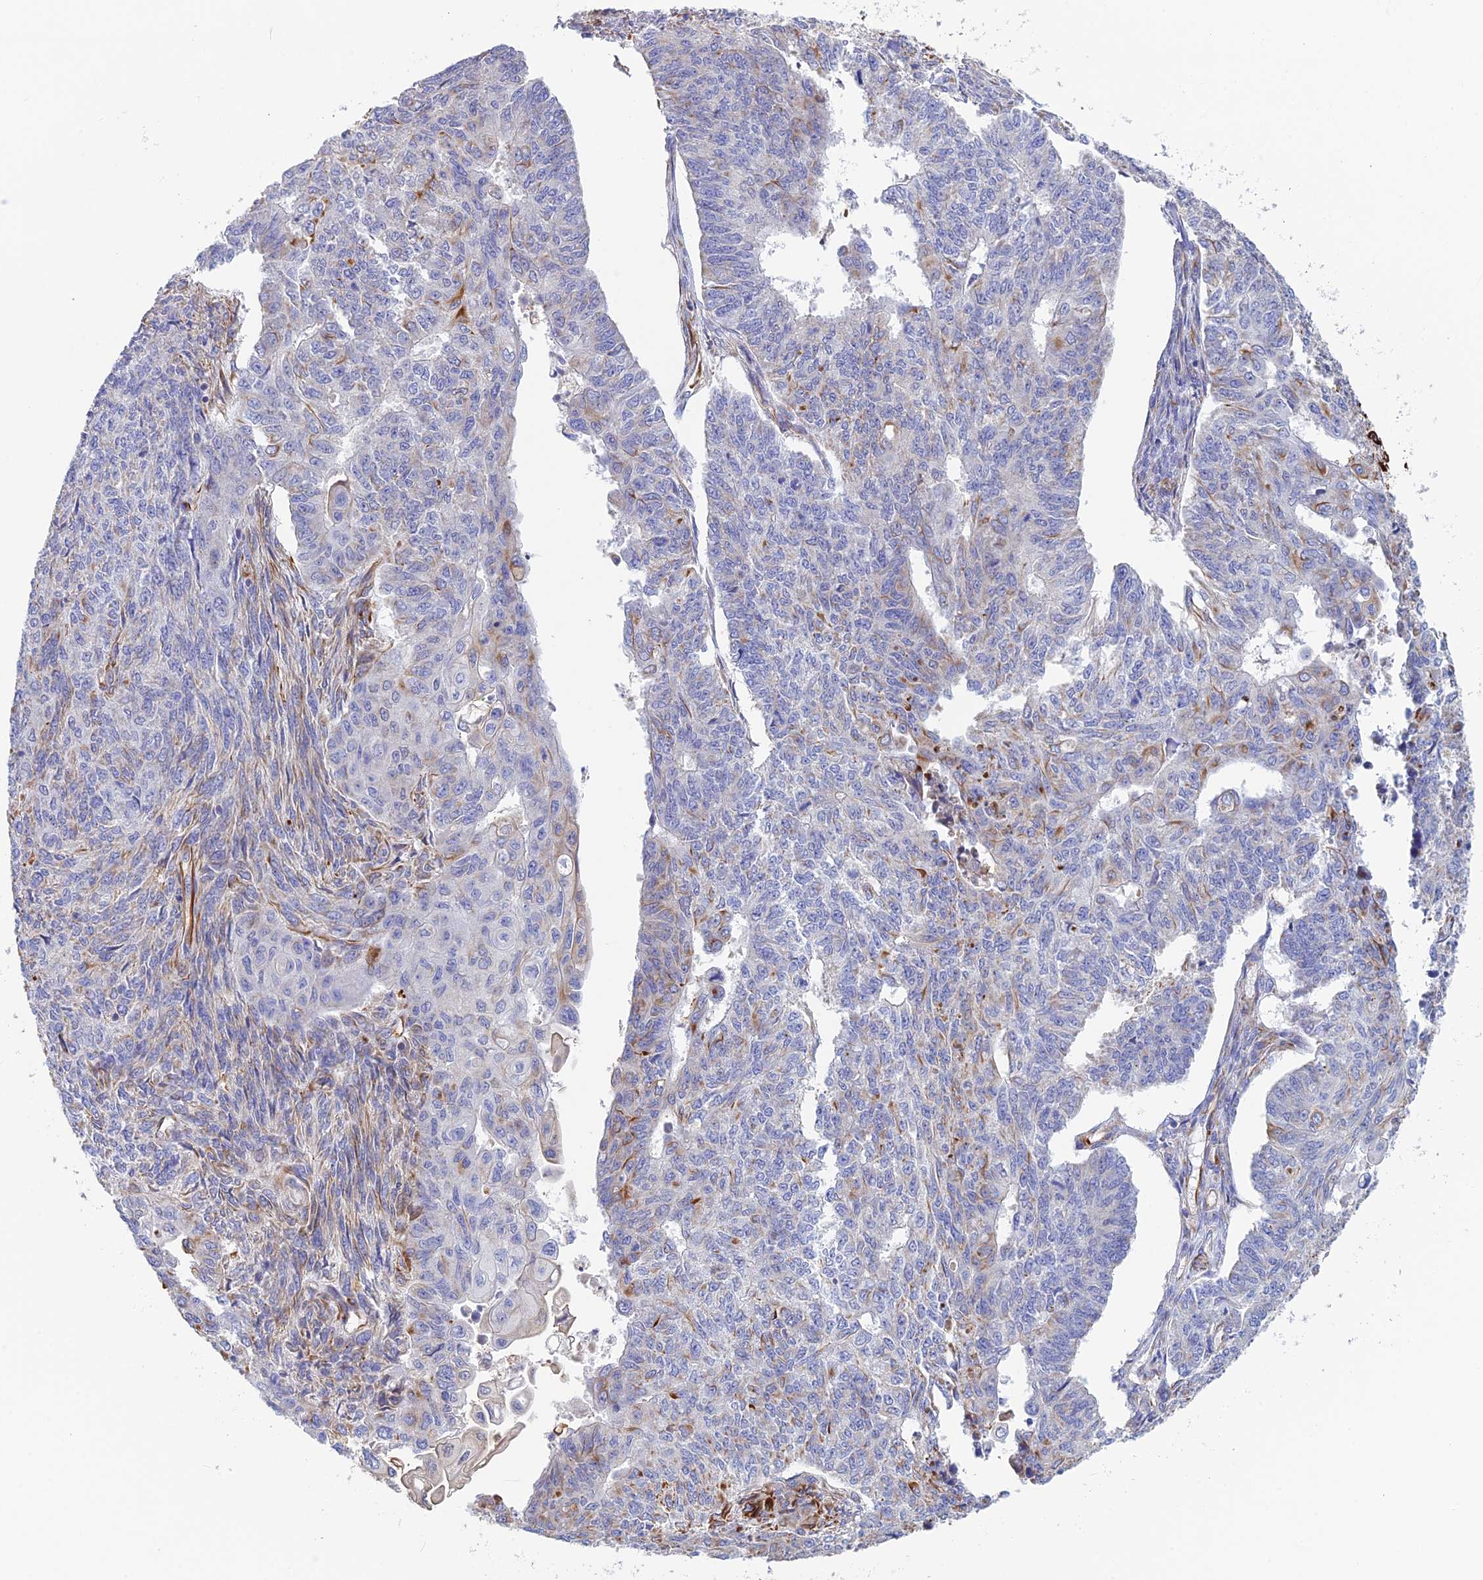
{"staining": {"intensity": "negative", "quantity": "none", "location": "none"}, "tissue": "endometrial cancer", "cell_type": "Tumor cells", "image_type": "cancer", "snomed": [{"axis": "morphology", "description": "Adenocarcinoma, NOS"}, {"axis": "topography", "description": "Endometrium"}], "caption": "Human adenocarcinoma (endometrial) stained for a protein using immunohistochemistry displays no staining in tumor cells.", "gene": "FBXL20", "patient": {"sex": "female", "age": 32}}